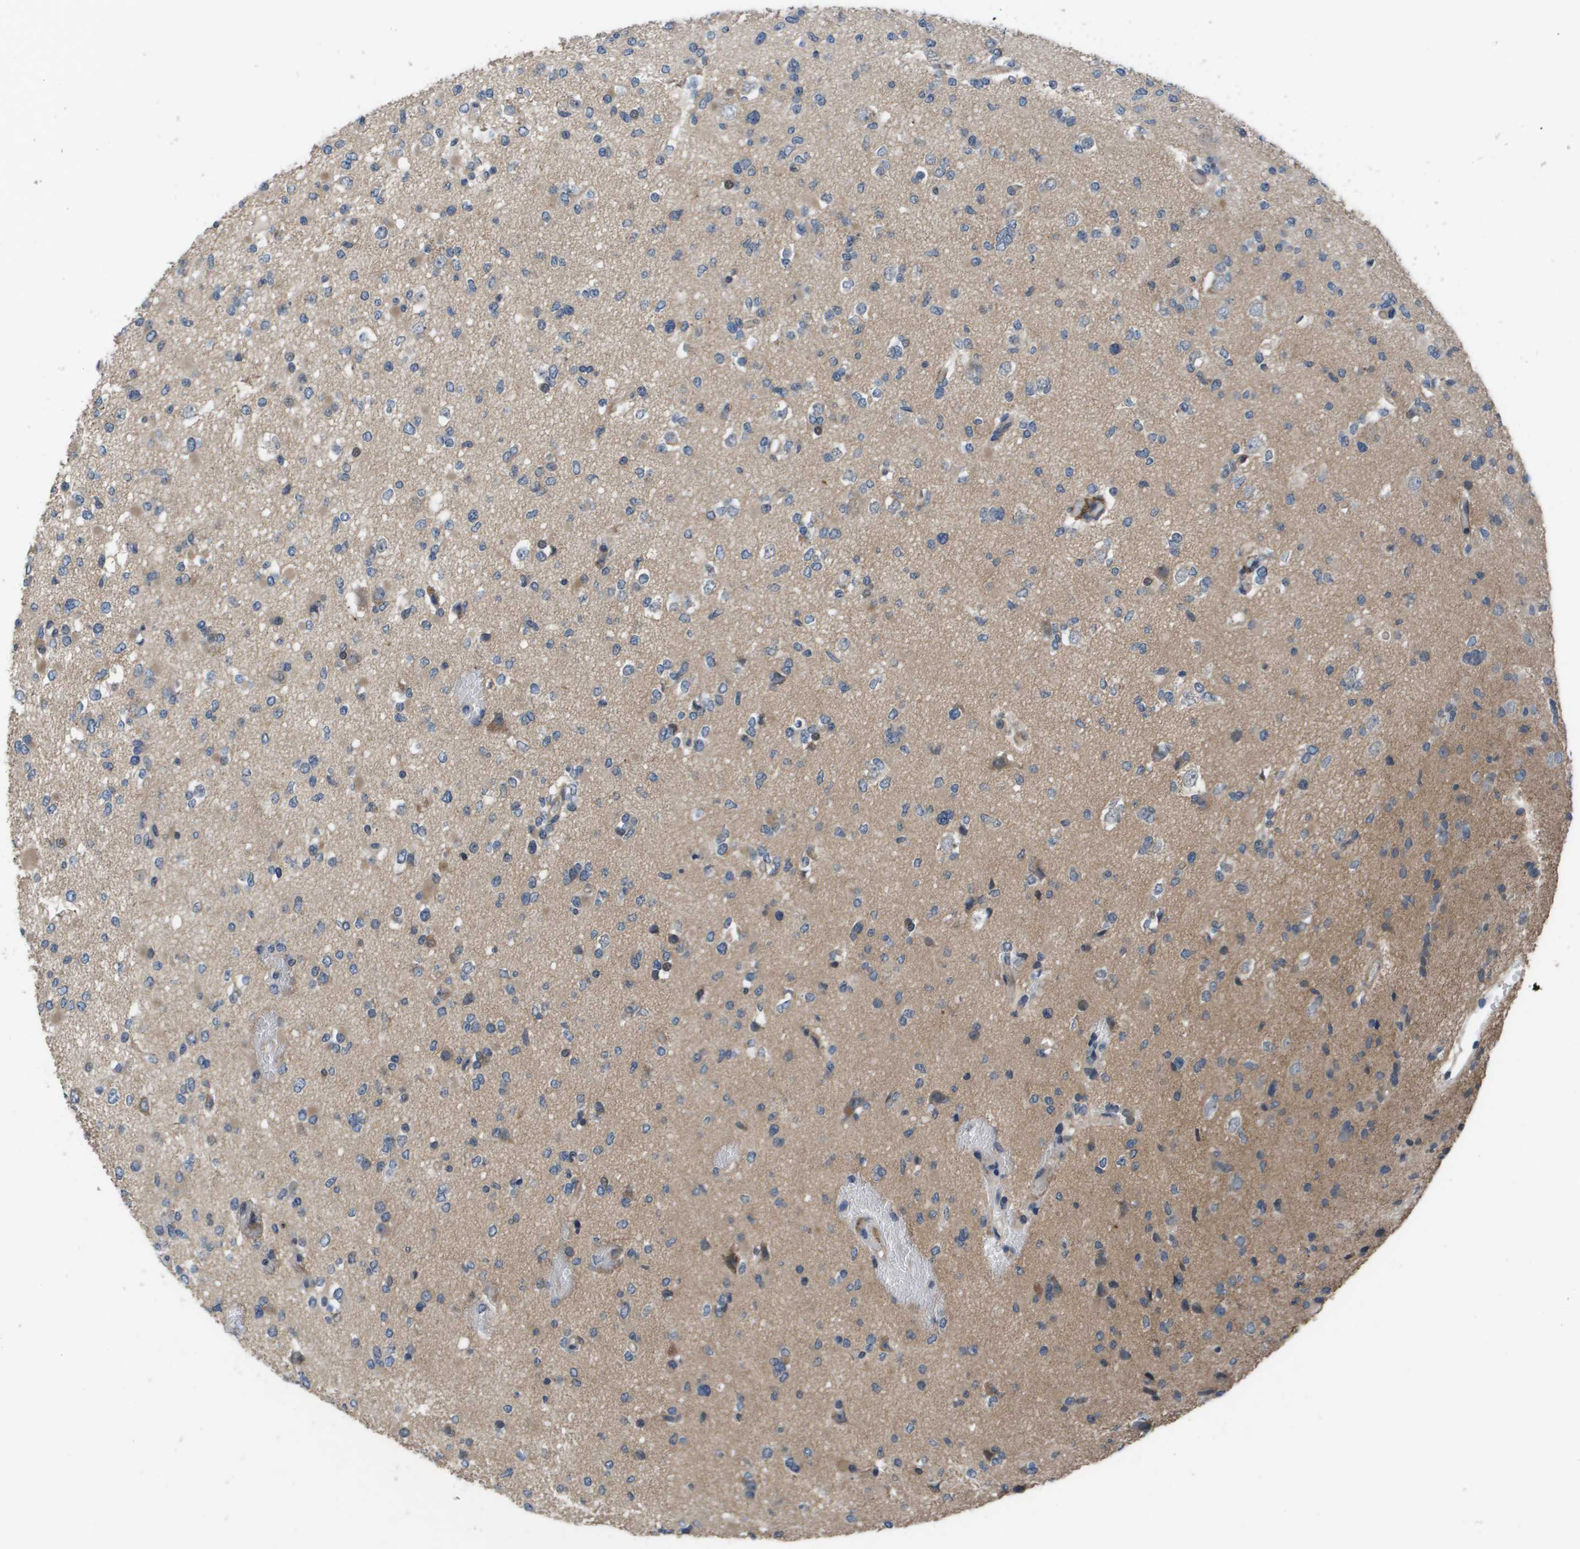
{"staining": {"intensity": "weak", "quantity": "<25%", "location": "cytoplasmic/membranous"}, "tissue": "glioma", "cell_type": "Tumor cells", "image_type": "cancer", "snomed": [{"axis": "morphology", "description": "Glioma, malignant, Low grade"}, {"axis": "topography", "description": "Brain"}], "caption": "A high-resolution image shows immunohistochemistry staining of malignant glioma (low-grade), which reveals no significant positivity in tumor cells. The staining is performed using DAB brown chromogen with nuclei counter-stained in using hematoxylin.", "gene": "ENPP5", "patient": {"sex": "female", "age": 22}}